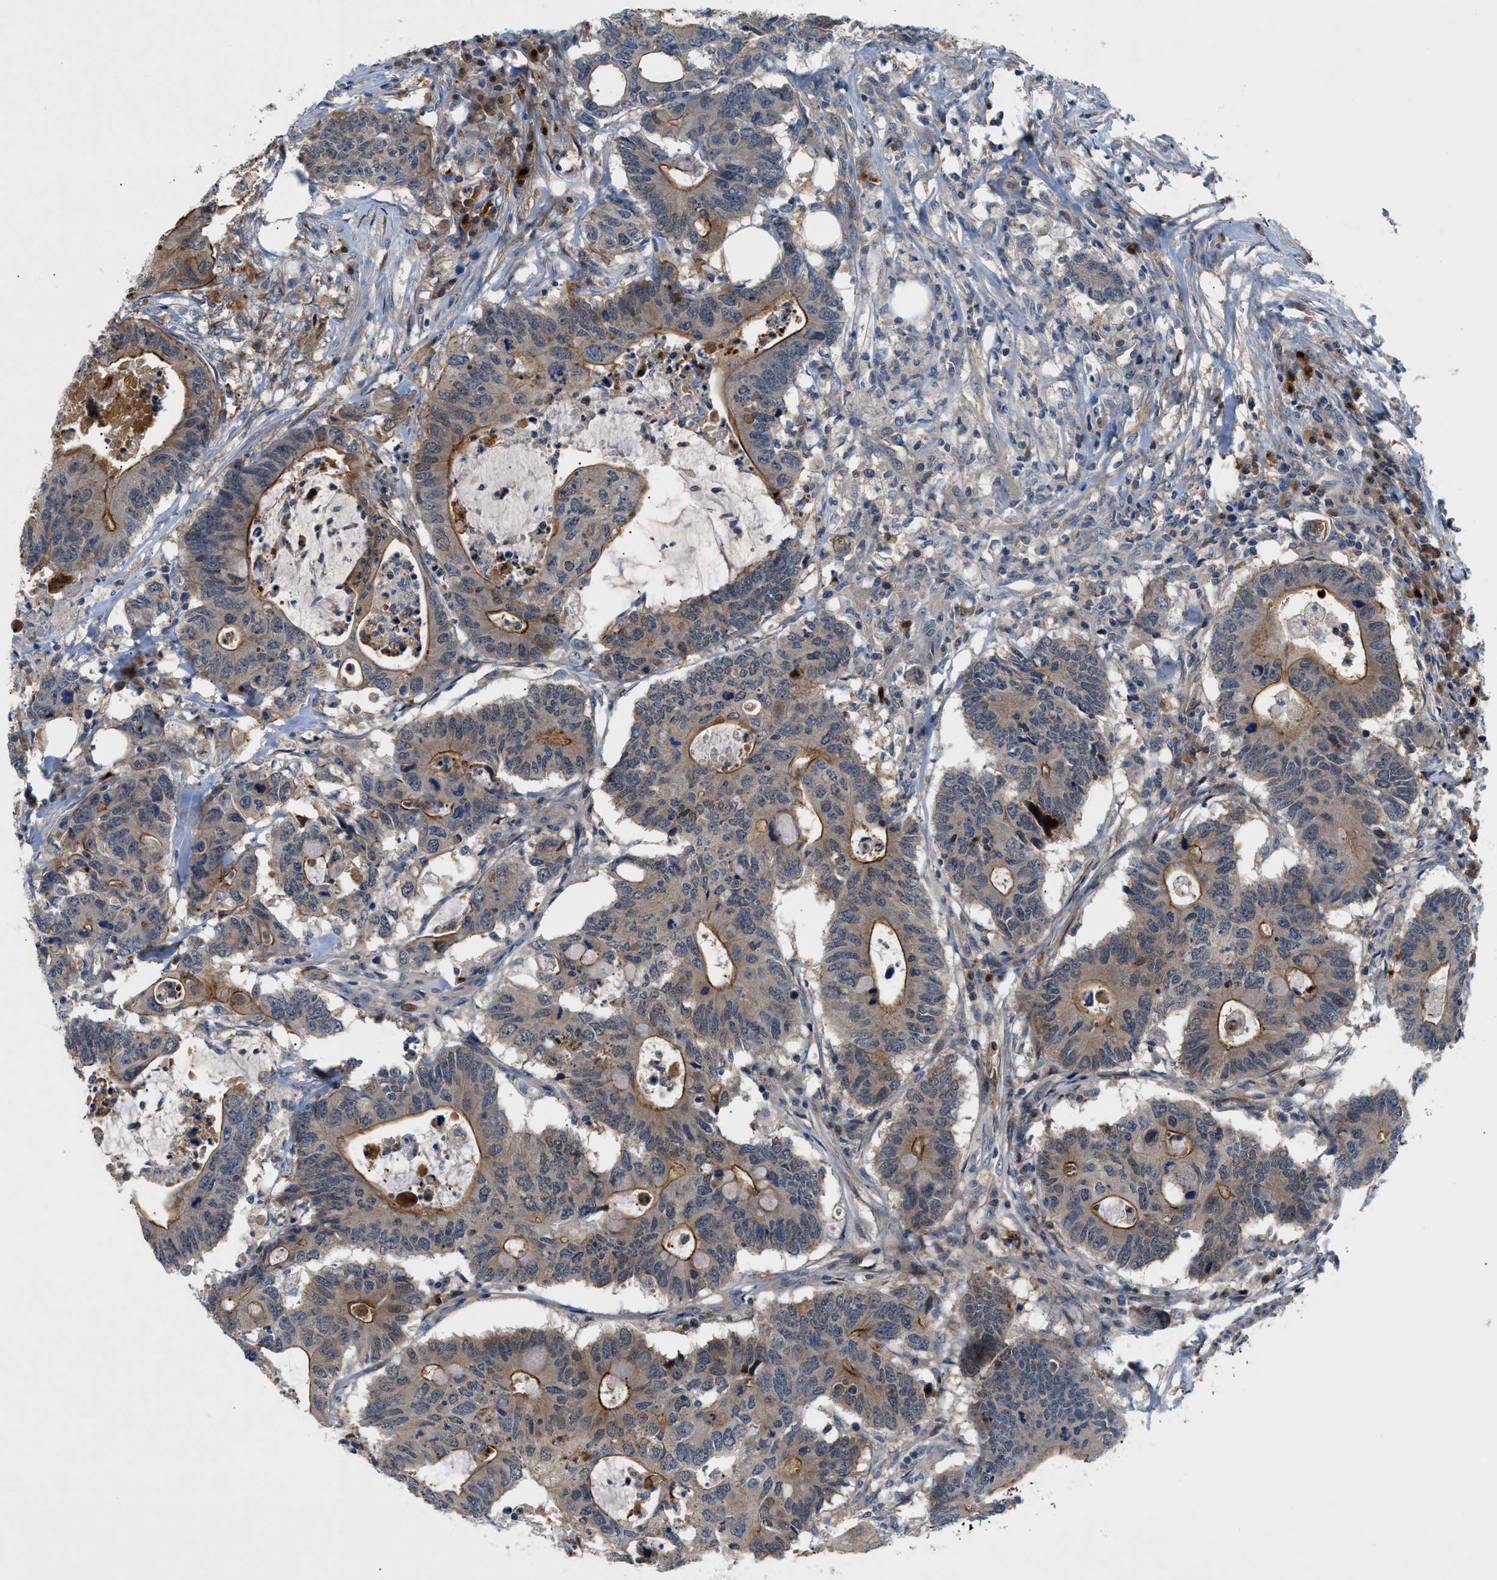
{"staining": {"intensity": "moderate", "quantity": "25%-75%", "location": "cytoplasmic/membranous"}, "tissue": "colorectal cancer", "cell_type": "Tumor cells", "image_type": "cancer", "snomed": [{"axis": "morphology", "description": "Adenocarcinoma, NOS"}, {"axis": "topography", "description": "Colon"}], "caption": "Protein expression analysis of human colorectal adenocarcinoma reveals moderate cytoplasmic/membranous positivity in approximately 25%-75% of tumor cells. (IHC, brightfield microscopy, high magnification).", "gene": "TRAK2", "patient": {"sex": "male", "age": 71}}